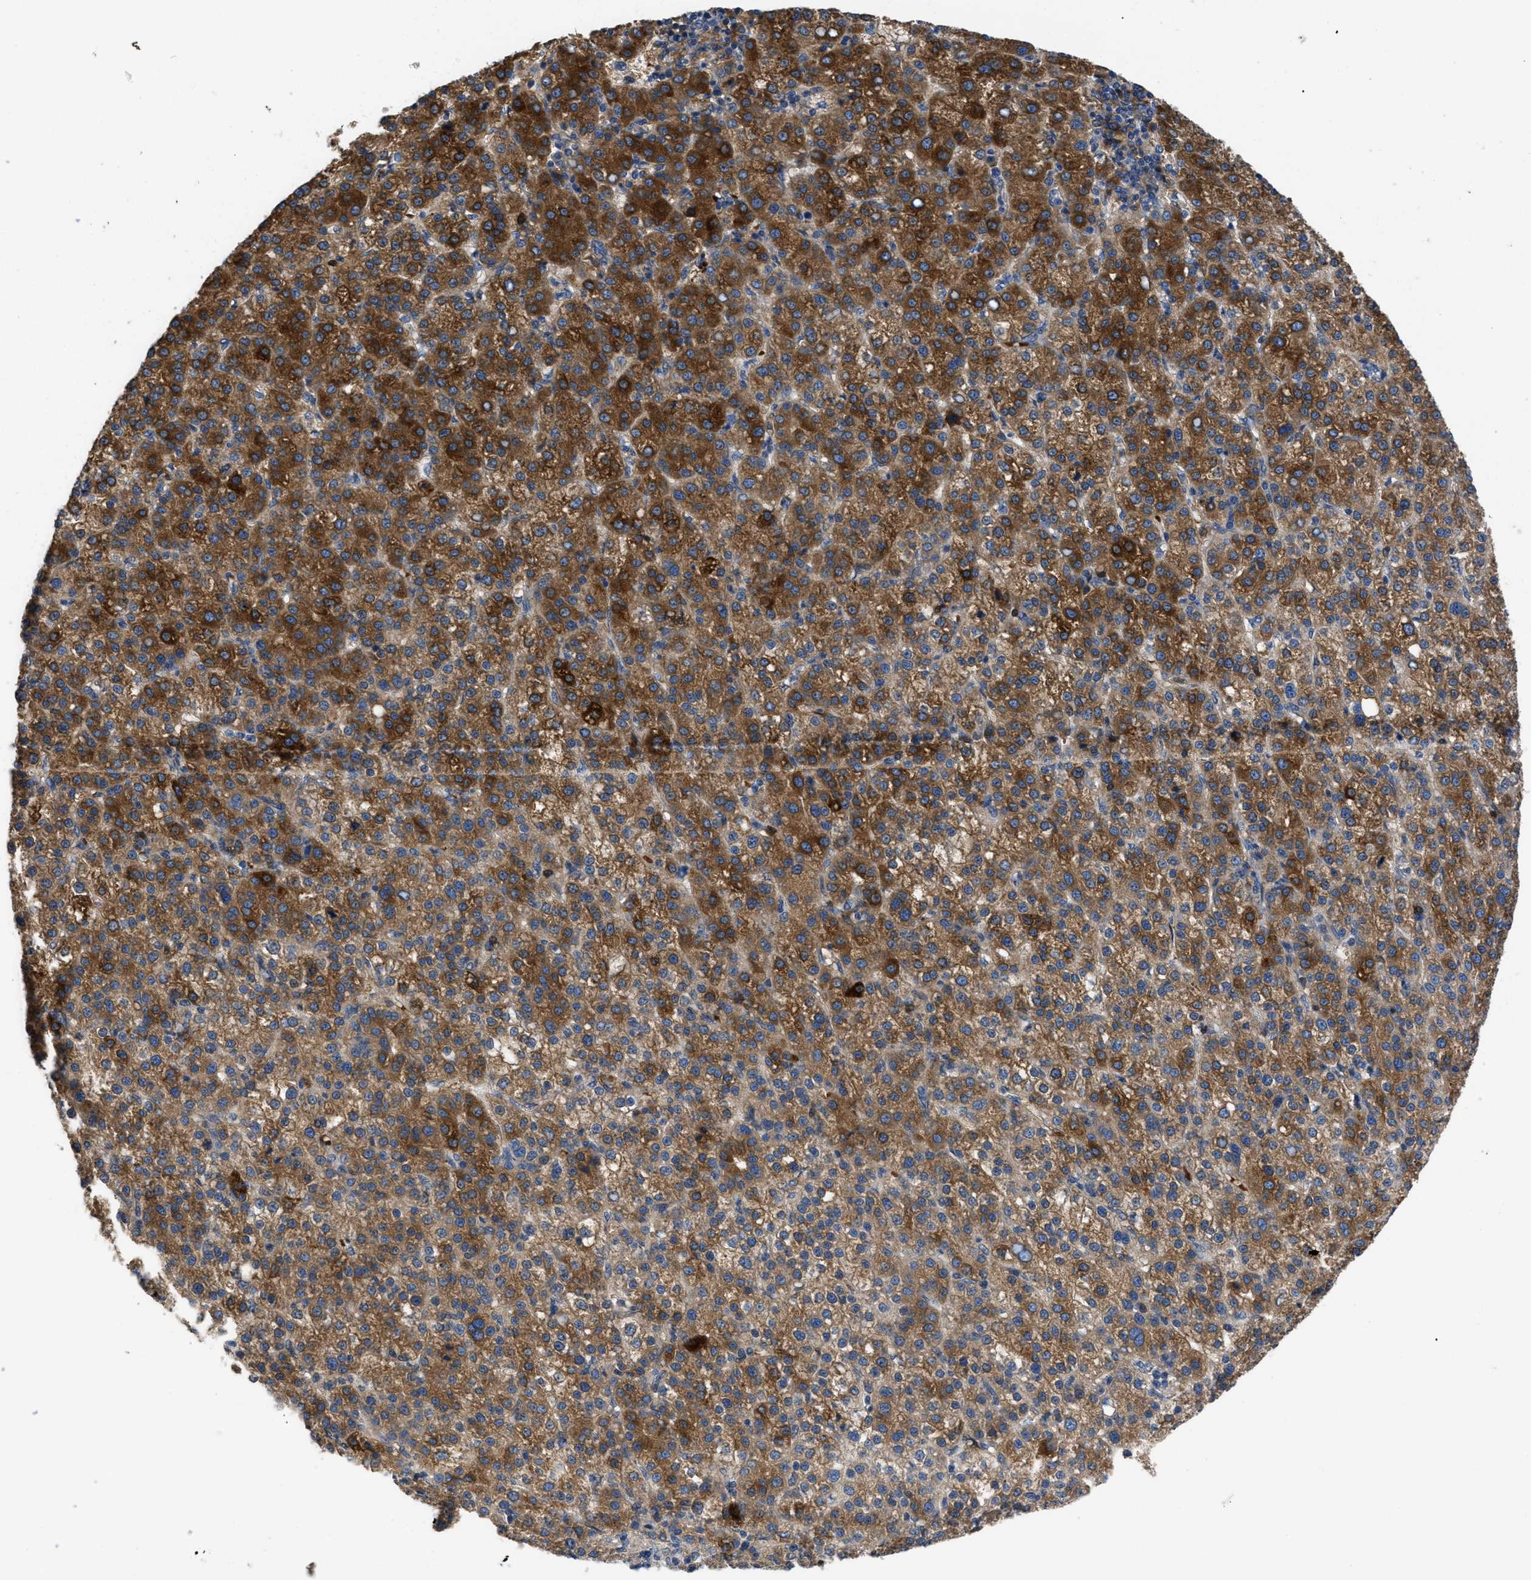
{"staining": {"intensity": "strong", "quantity": ">75%", "location": "cytoplasmic/membranous"}, "tissue": "liver cancer", "cell_type": "Tumor cells", "image_type": "cancer", "snomed": [{"axis": "morphology", "description": "Carcinoma, Hepatocellular, NOS"}, {"axis": "topography", "description": "Liver"}], "caption": "Liver cancer (hepatocellular carcinoma) was stained to show a protein in brown. There is high levels of strong cytoplasmic/membranous positivity in about >75% of tumor cells. The protein of interest is stained brown, and the nuclei are stained in blue (DAB IHC with brightfield microscopy, high magnification).", "gene": "SERPINA6", "patient": {"sex": "female", "age": 58}}